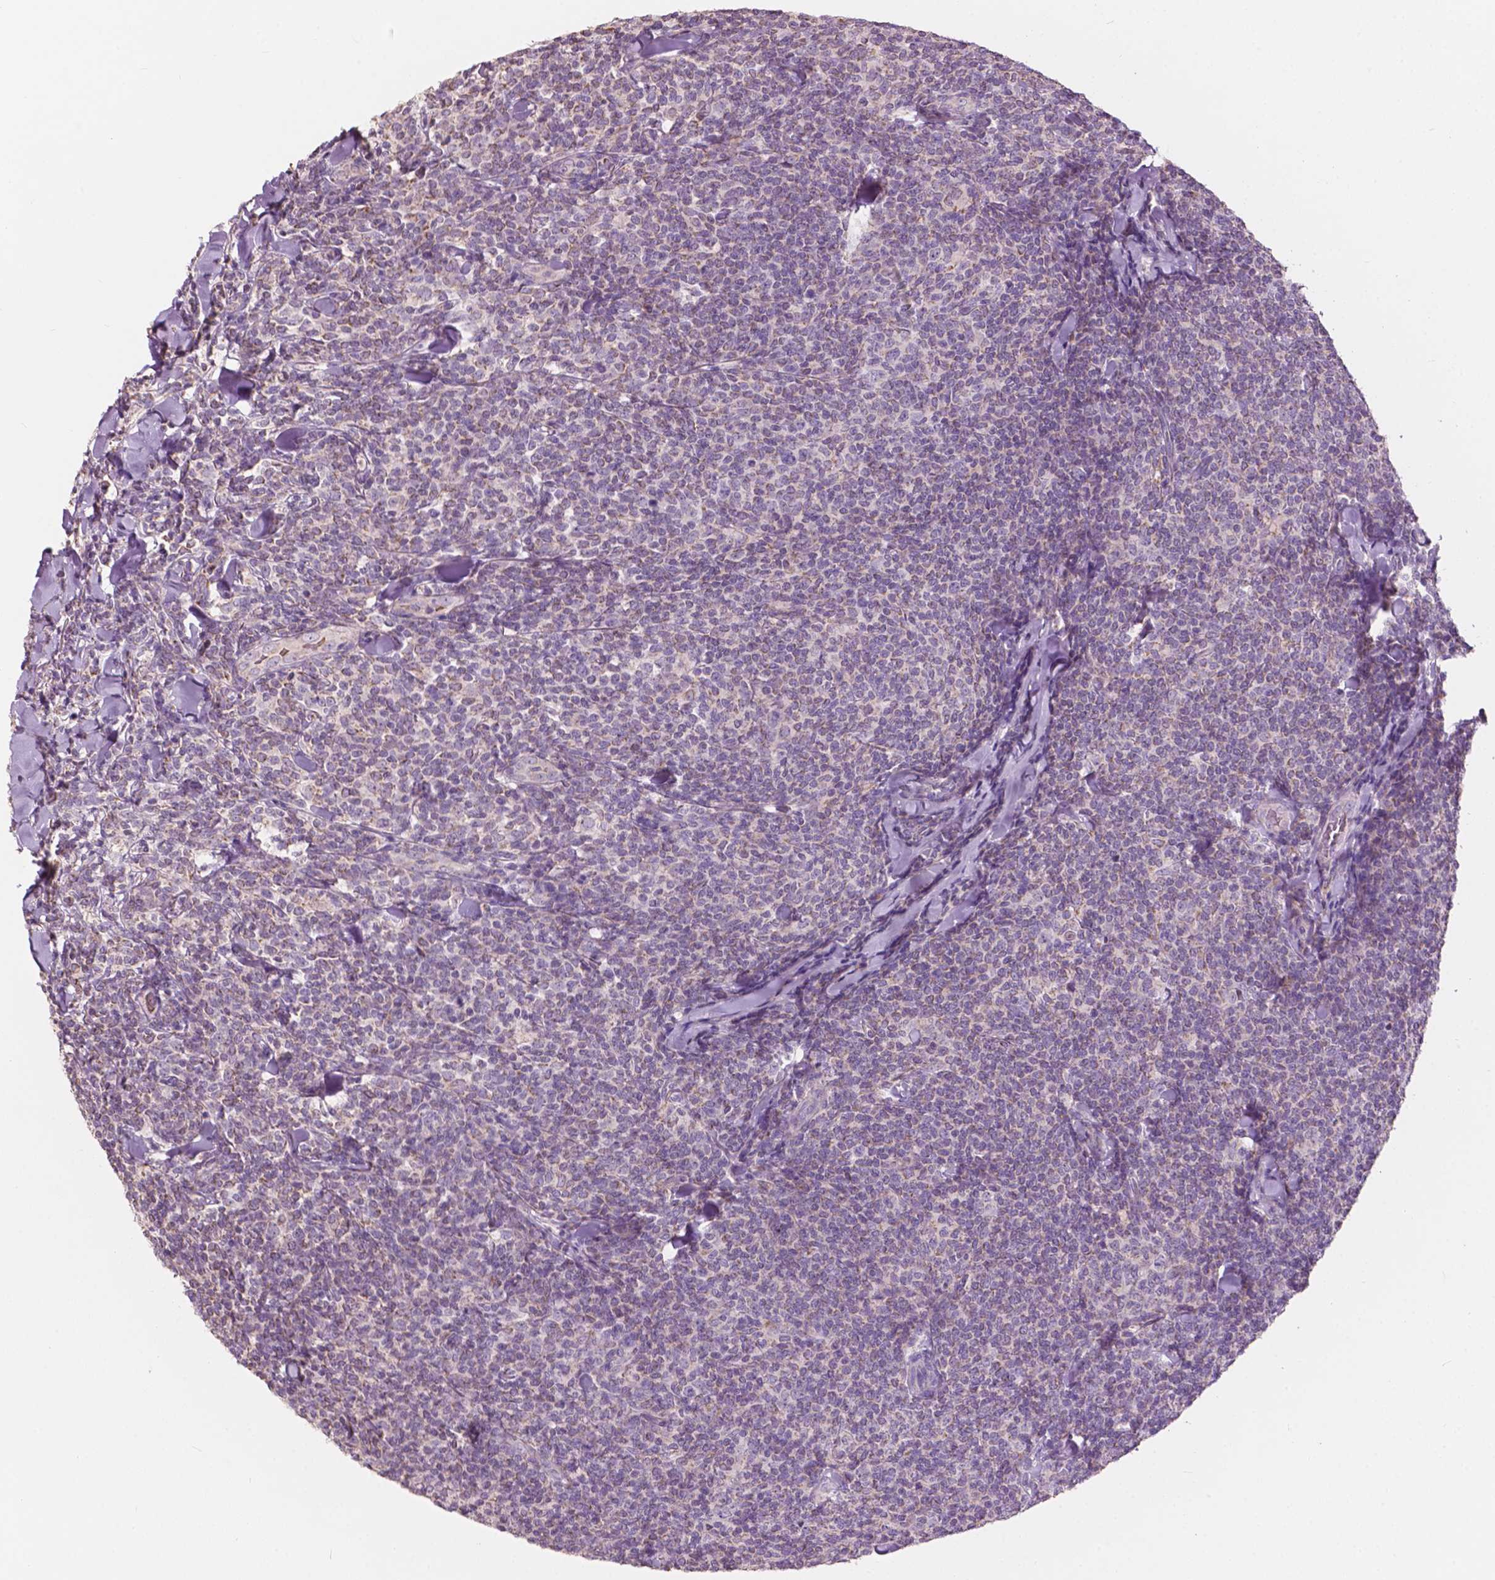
{"staining": {"intensity": "negative", "quantity": "none", "location": "none"}, "tissue": "lymphoma", "cell_type": "Tumor cells", "image_type": "cancer", "snomed": [{"axis": "morphology", "description": "Malignant lymphoma, non-Hodgkin's type, Low grade"}, {"axis": "topography", "description": "Lymph node"}], "caption": "An immunohistochemistry histopathology image of malignant lymphoma, non-Hodgkin's type (low-grade) is shown. There is no staining in tumor cells of malignant lymphoma, non-Hodgkin's type (low-grade).", "gene": "NDUFS1", "patient": {"sex": "female", "age": 56}}